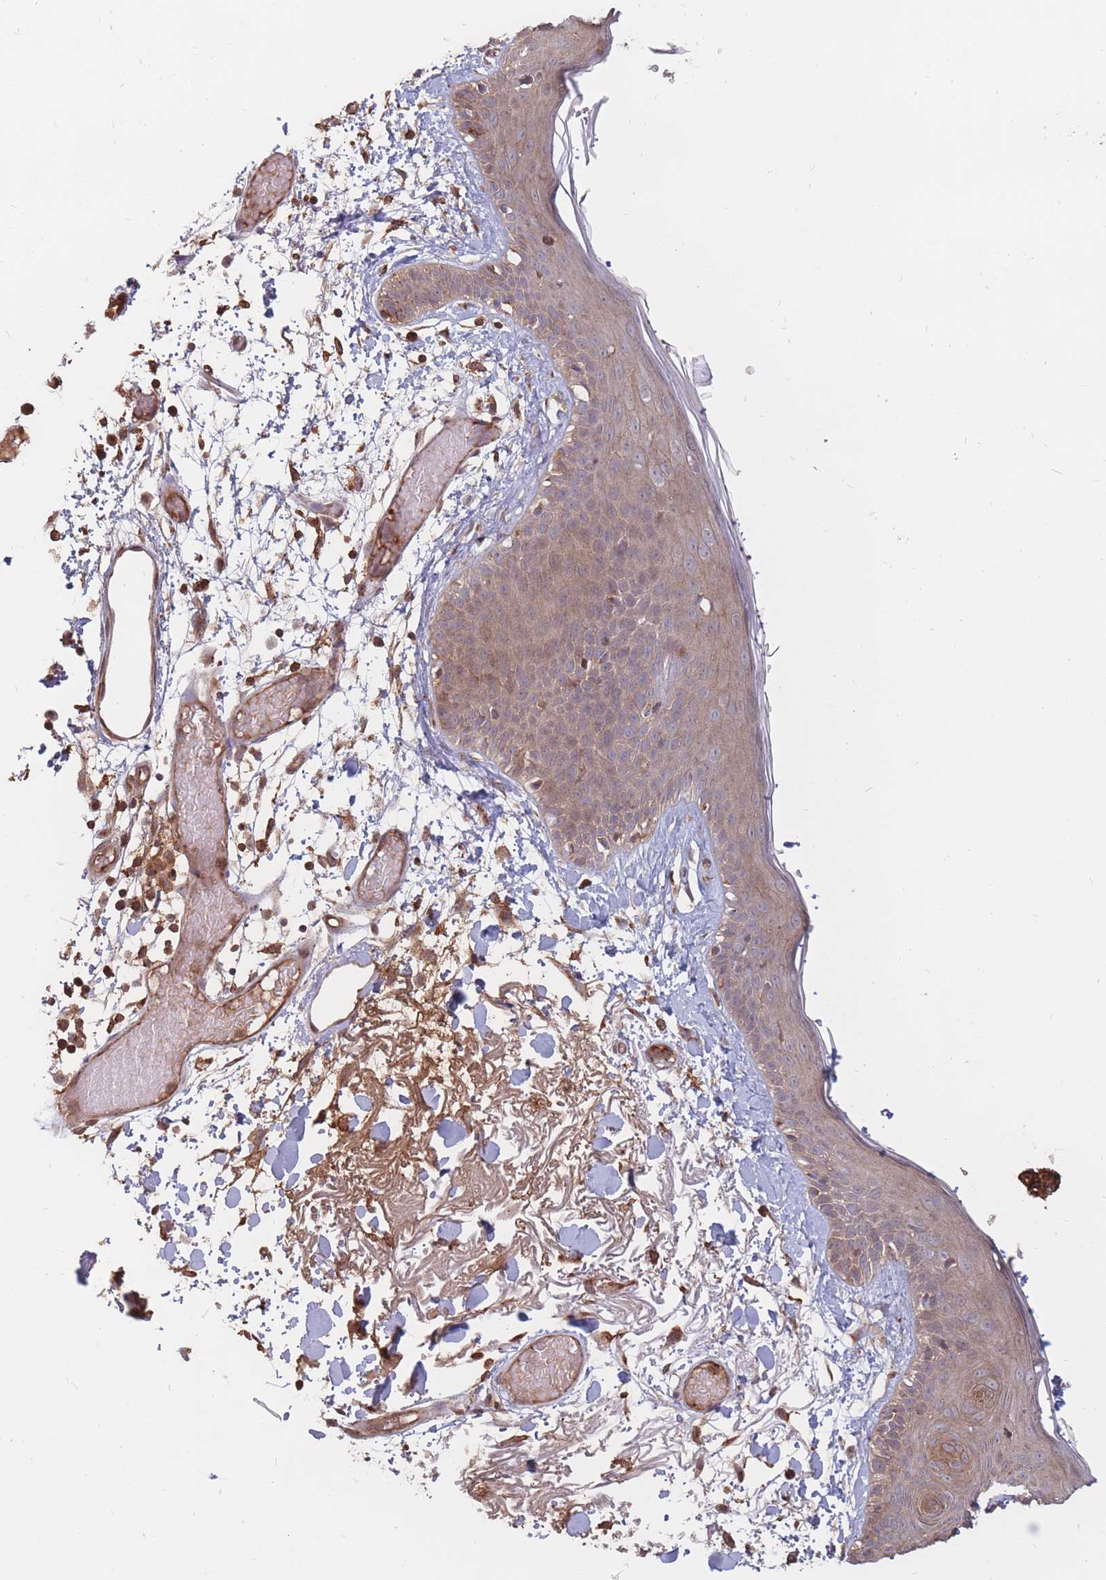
{"staining": {"intensity": "moderate", "quantity": ">75%", "location": "cytoplasmic/membranous"}, "tissue": "skin", "cell_type": "Fibroblasts", "image_type": "normal", "snomed": [{"axis": "morphology", "description": "Normal tissue, NOS"}, {"axis": "topography", "description": "Skin"}], "caption": "This micrograph reveals immunohistochemistry staining of normal skin, with medium moderate cytoplasmic/membranous expression in about >75% of fibroblasts.", "gene": "RASSF2", "patient": {"sex": "male", "age": 79}}